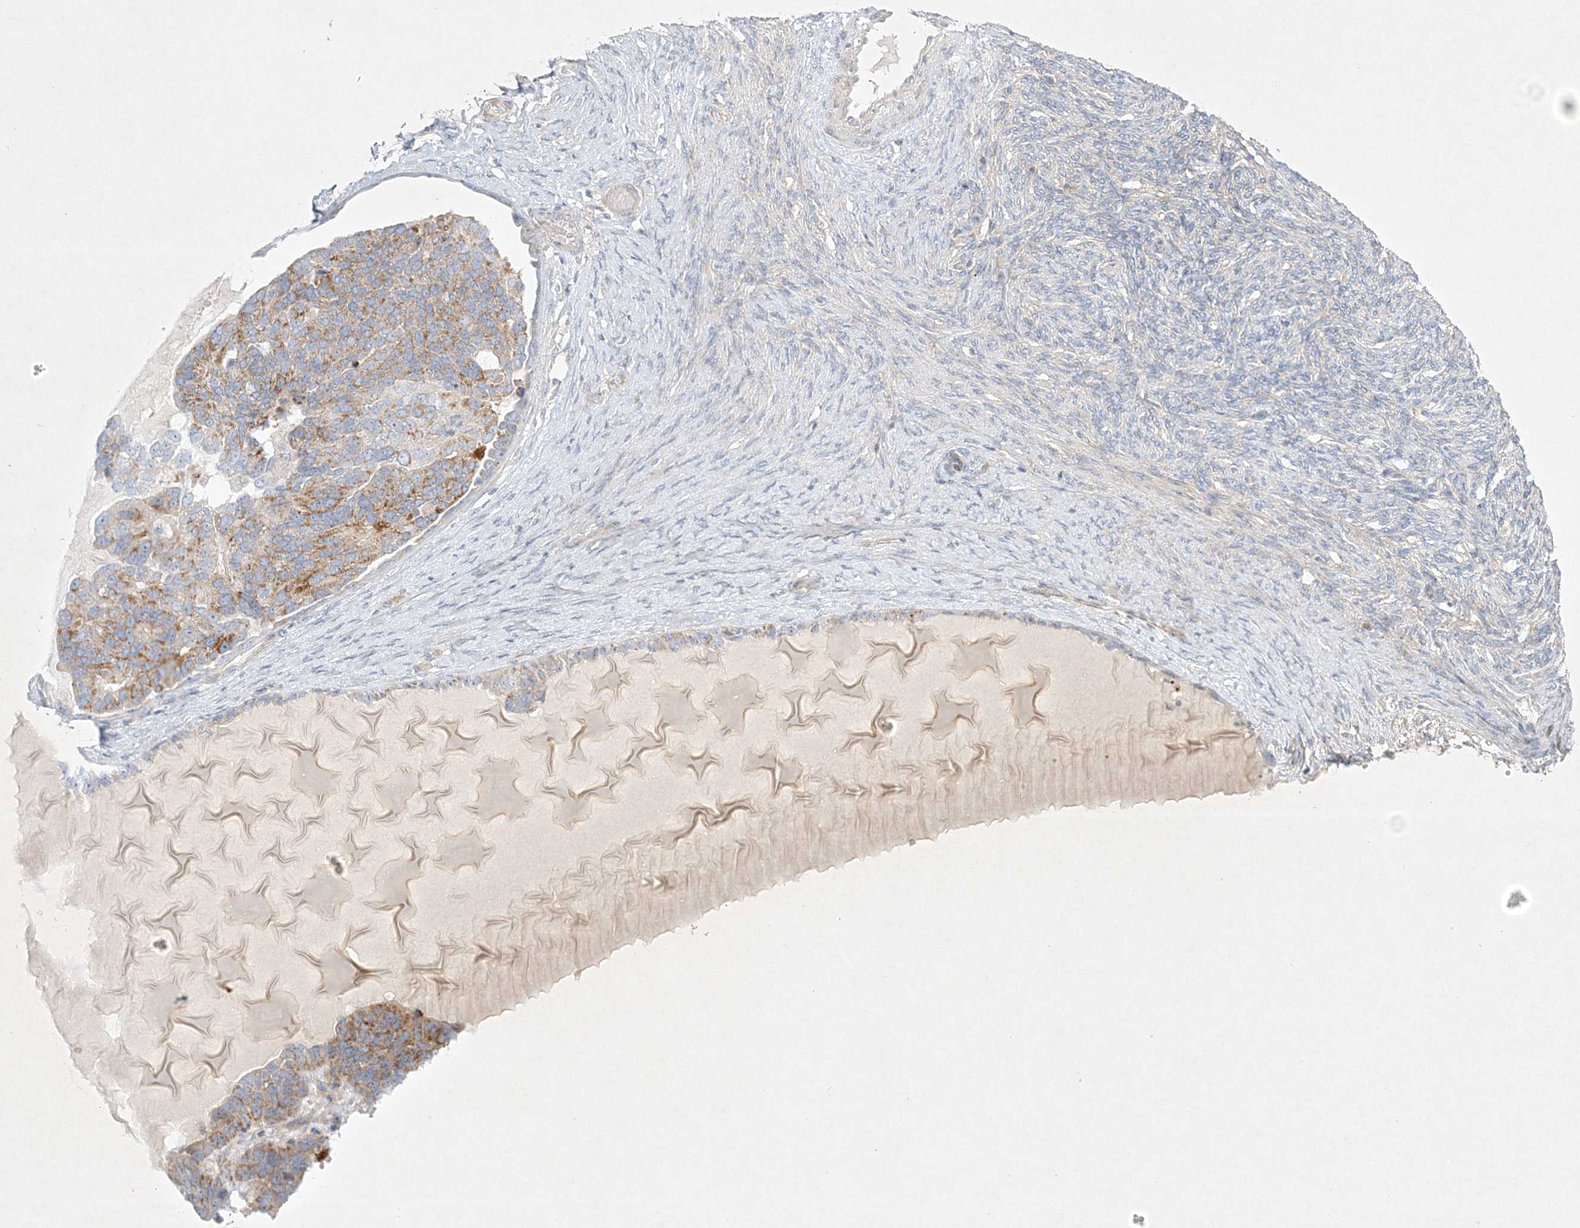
{"staining": {"intensity": "moderate", "quantity": ">75%", "location": "cytoplasmic/membranous"}, "tissue": "ovarian cancer", "cell_type": "Tumor cells", "image_type": "cancer", "snomed": [{"axis": "morphology", "description": "Cystadenocarcinoma, serous, NOS"}, {"axis": "topography", "description": "Ovary"}], "caption": "About >75% of tumor cells in serous cystadenocarcinoma (ovarian) display moderate cytoplasmic/membranous protein staining as visualized by brown immunohistochemical staining.", "gene": "STK11IP", "patient": {"sex": "female", "age": 44}}